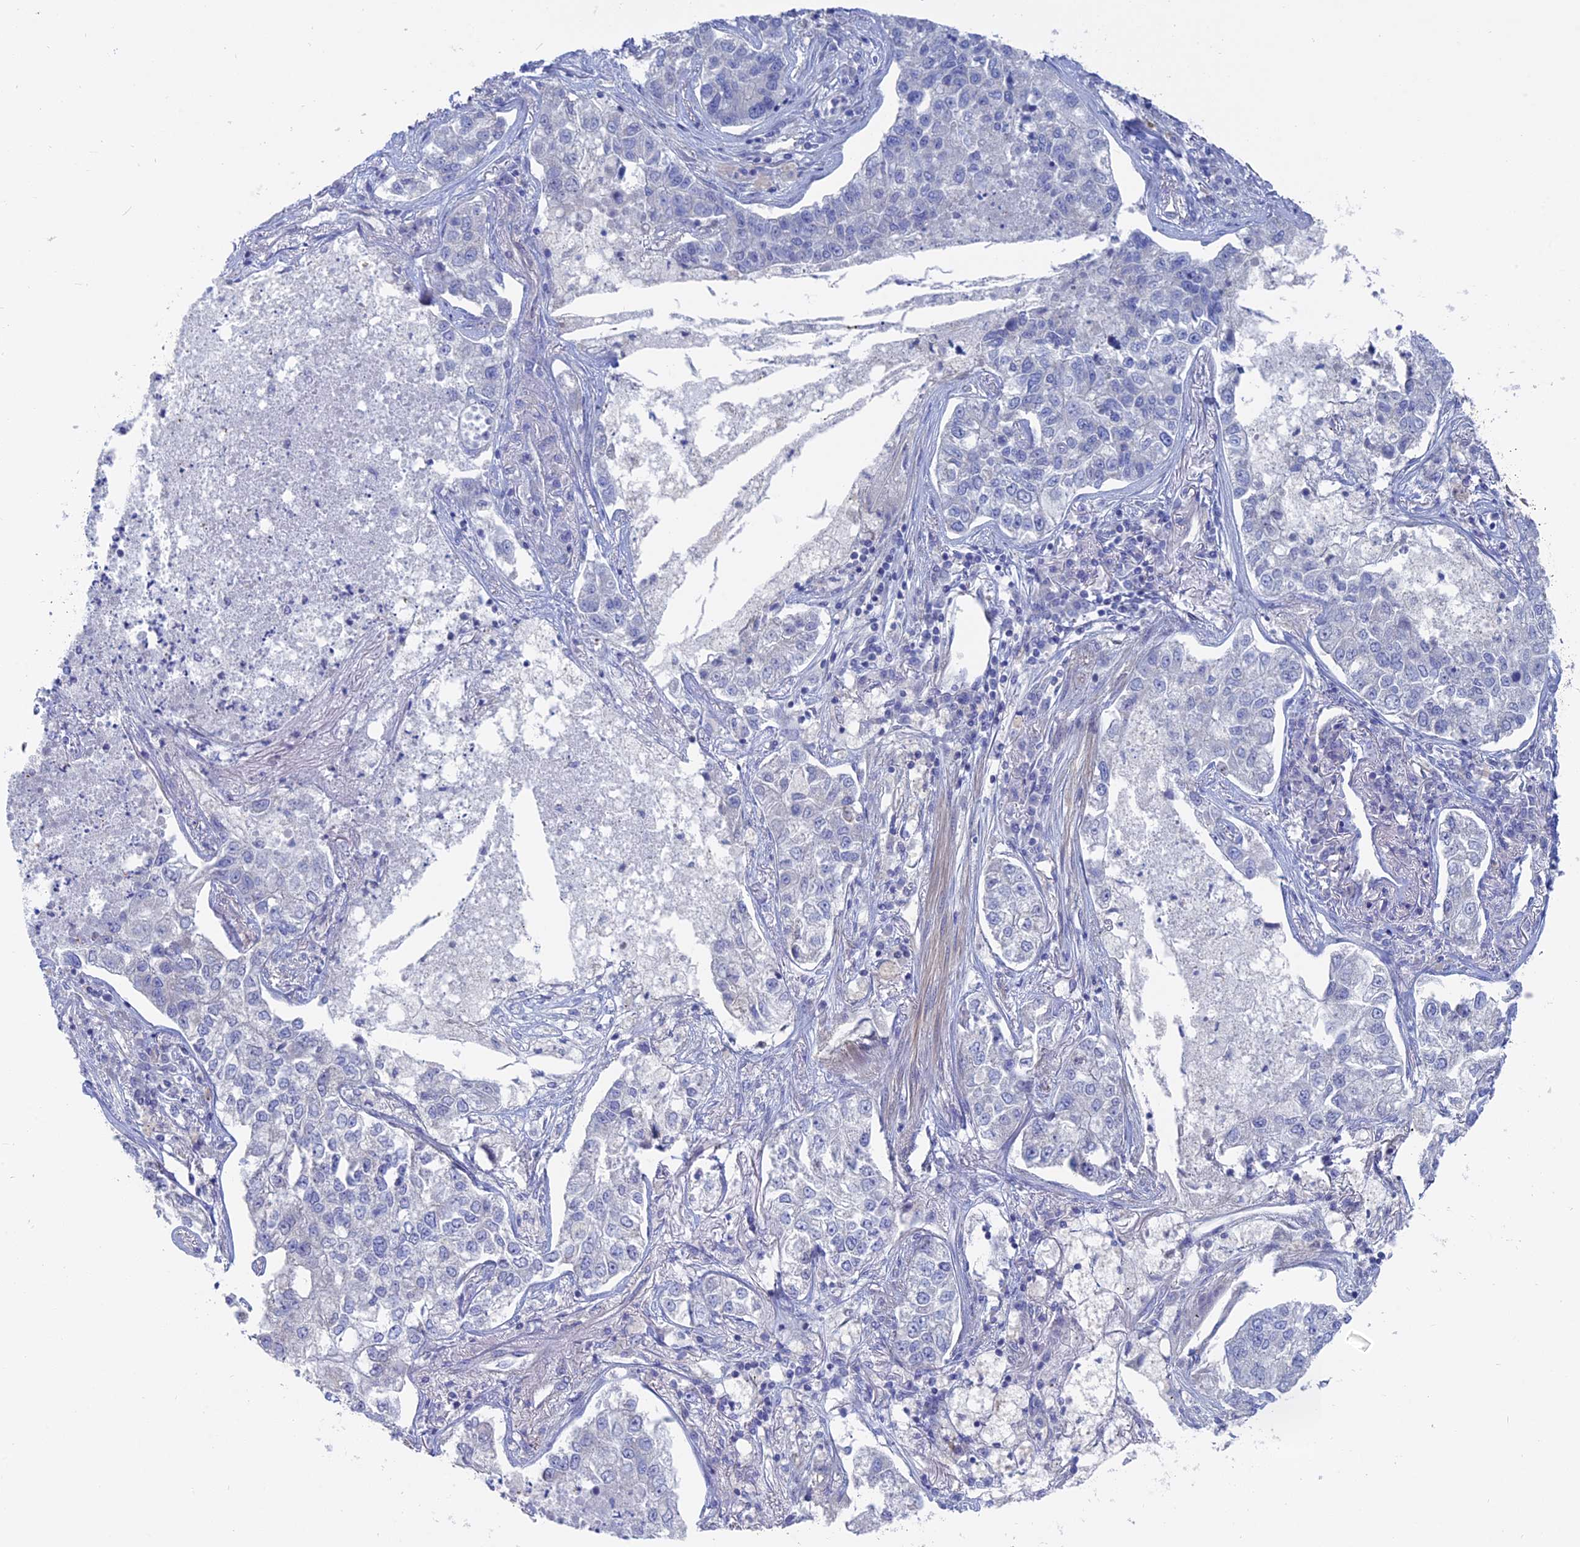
{"staining": {"intensity": "negative", "quantity": "none", "location": "none"}, "tissue": "lung cancer", "cell_type": "Tumor cells", "image_type": "cancer", "snomed": [{"axis": "morphology", "description": "Adenocarcinoma, NOS"}, {"axis": "topography", "description": "Lung"}], "caption": "IHC micrograph of neoplastic tissue: human lung adenocarcinoma stained with DAB (3,3'-diaminobenzidine) demonstrates no significant protein expression in tumor cells.", "gene": "TBC1D30", "patient": {"sex": "male", "age": 49}}